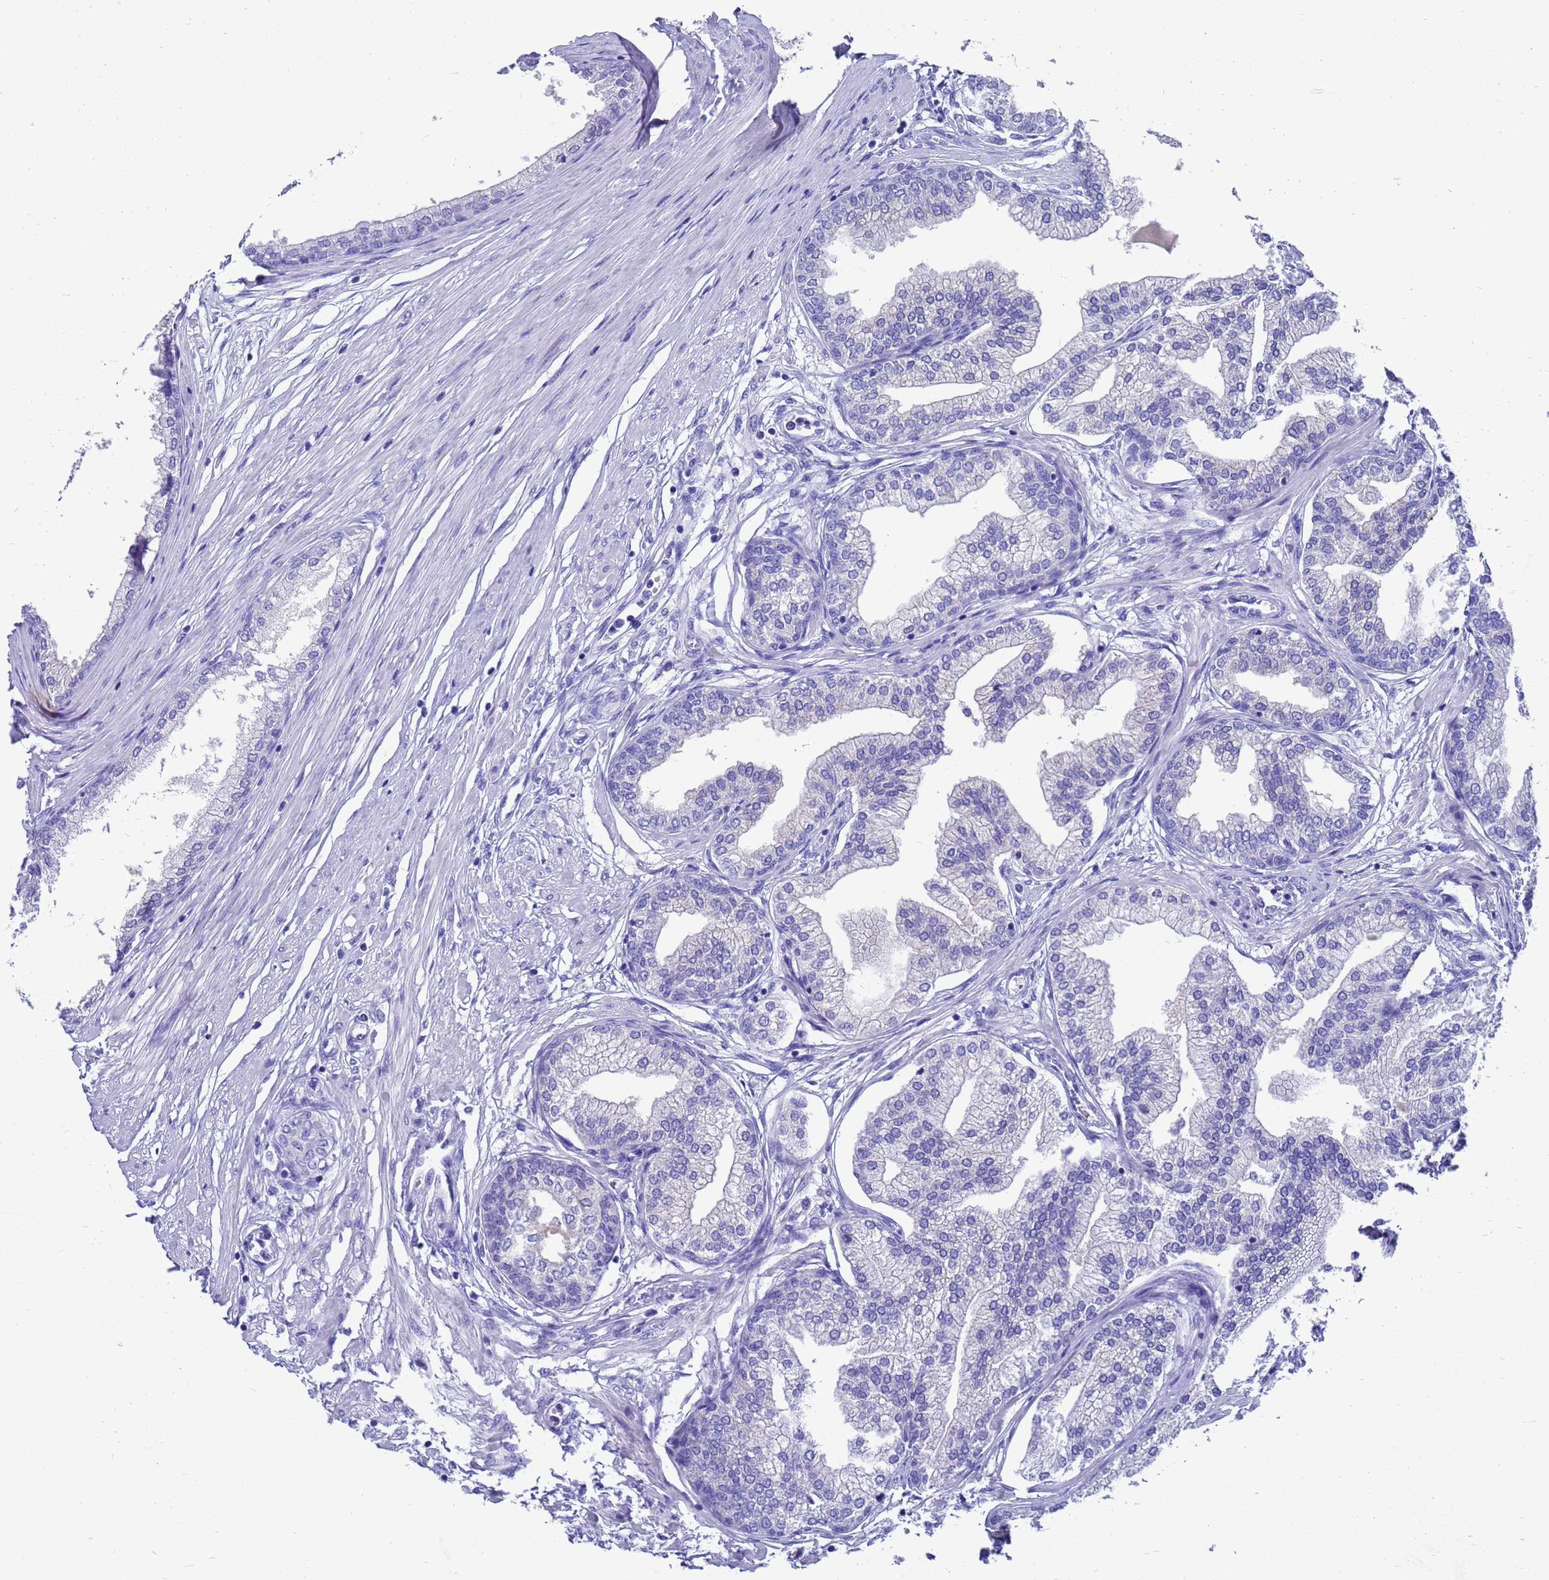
{"staining": {"intensity": "negative", "quantity": "none", "location": "none"}, "tissue": "prostate", "cell_type": "Glandular cells", "image_type": "normal", "snomed": [{"axis": "morphology", "description": "Normal tissue, NOS"}, {"axis": "morphology", "description": "Urothelial carcinoma, Low grade"}, {"axis": "topography", "description": "Urinary bladder"}, {"axis": "topography", "description": "Prostate"}], "caption": "There is no significant positivity in glandular cells of prostate. Nuclei are stained in blue.", "gene": "MS4A13", "patient": {"sex": "male", "age": 60}}